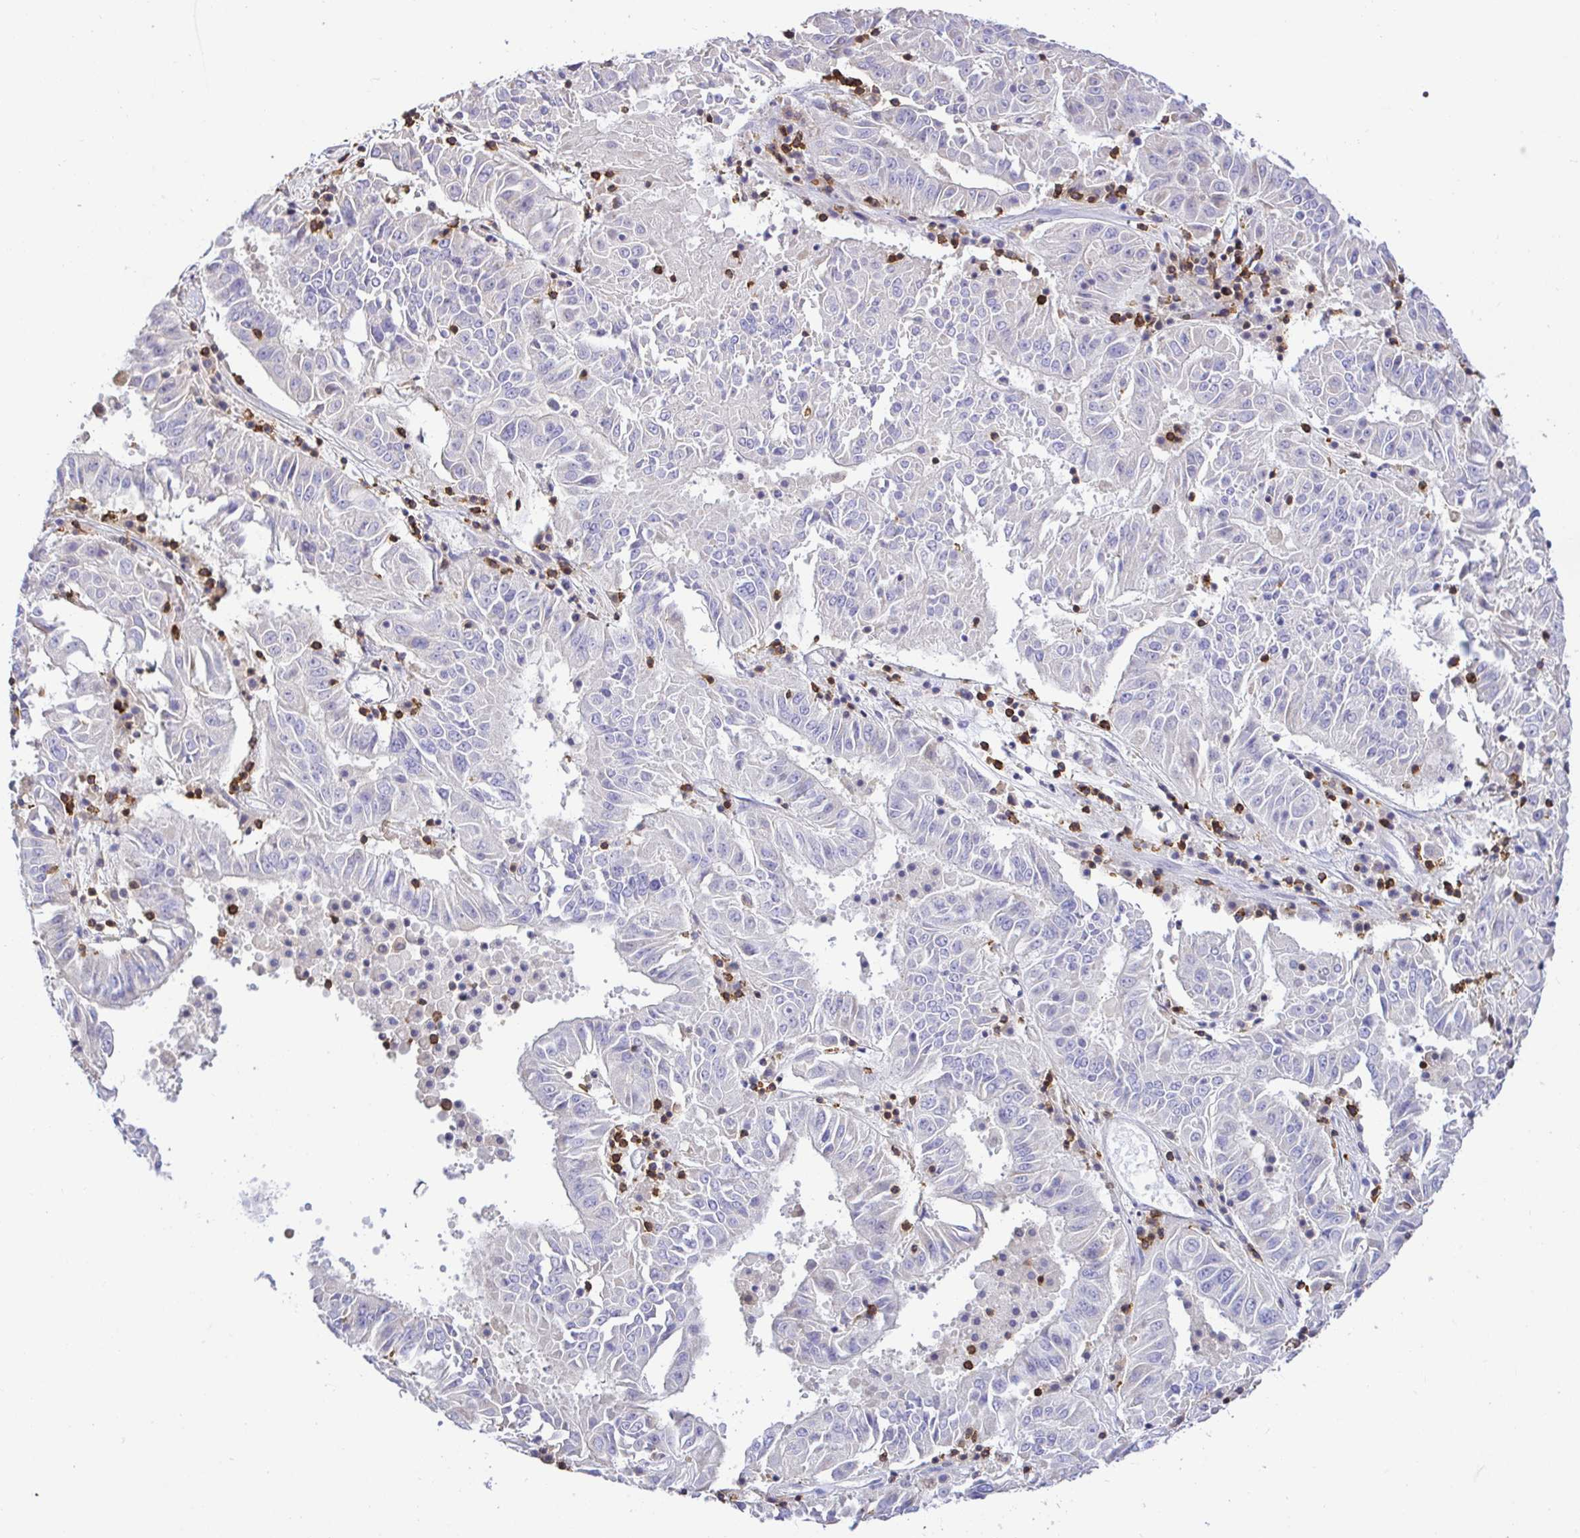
{"staining": {"intensity": "negative", "quantity": "none", "location": "none"}, "tissue": "pancreatic cancer", "cell_type": "Tumor cells", "image_type": "cancer", "snomed": [{"axis": "morphology", "description": "Adenocarcinoma, NOS"}, {"axis": "topography", "description": "Pancreas"}], "caption": "Tumor cells show no significant staining in pancreatic adenocarcinoma.", "gene": "SKAP1", "patient": {"sex": "male", "age": 63}}